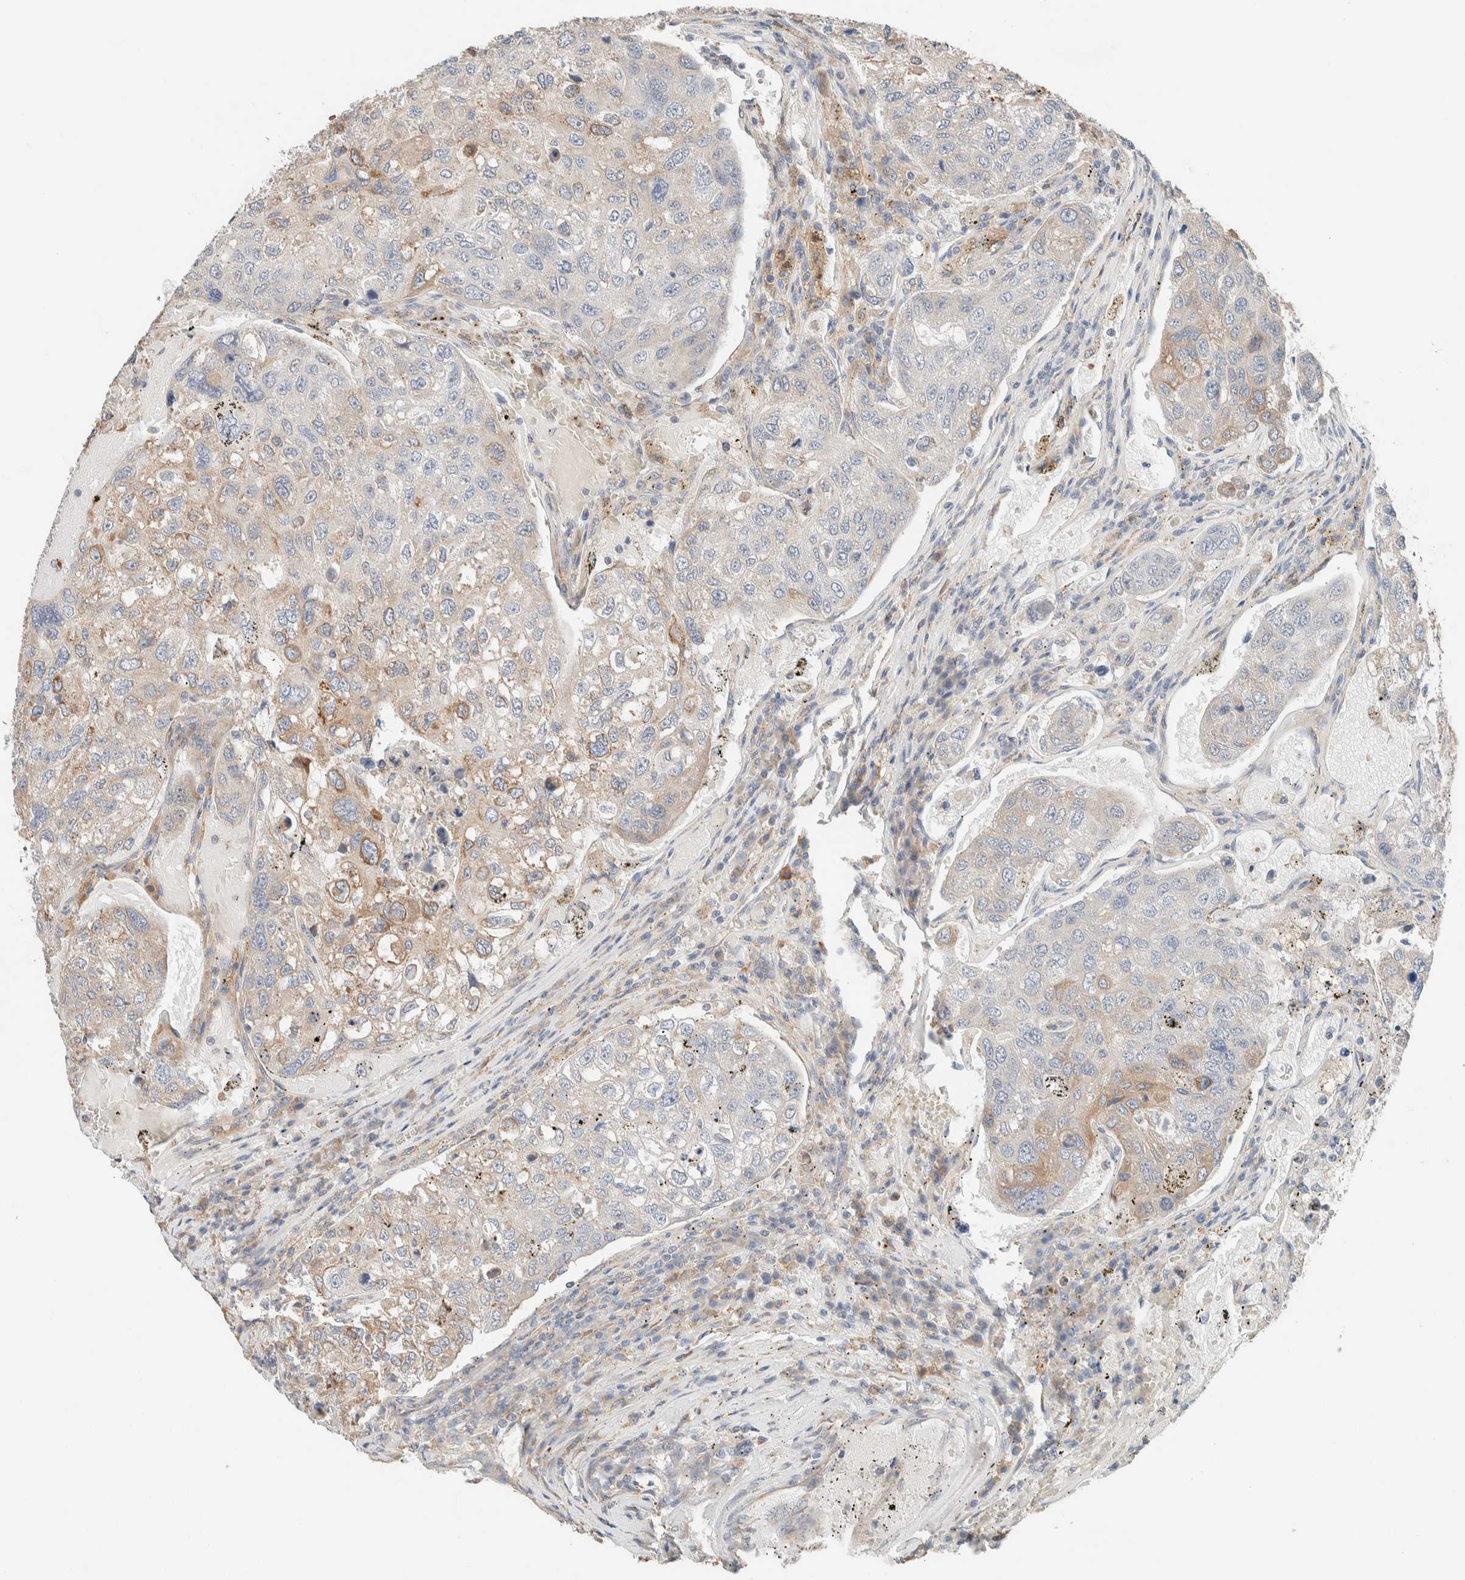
{"staining": {"intensity": "weak", "quantity": "<25%", "location": "cytoplasmic/membranous"}, "tissue": "urothelial cancer", "cell_type": "Tumor cells", "image_type": "cancer", "snomed": [{"axis": "morphology", "description": "Urothelial carcinoma, High grade"}, {"axis": "topography", "description": "Lymph node"}, {"axis": "topography", "description": "Urinary bladder"}], "caption": "This is an immunohistochemistry histopathology image of human urothelial cancer. There is no positivity in tumor cells.", "gene": "PCM1", "patient": {"sex": "male", "age": 51}}